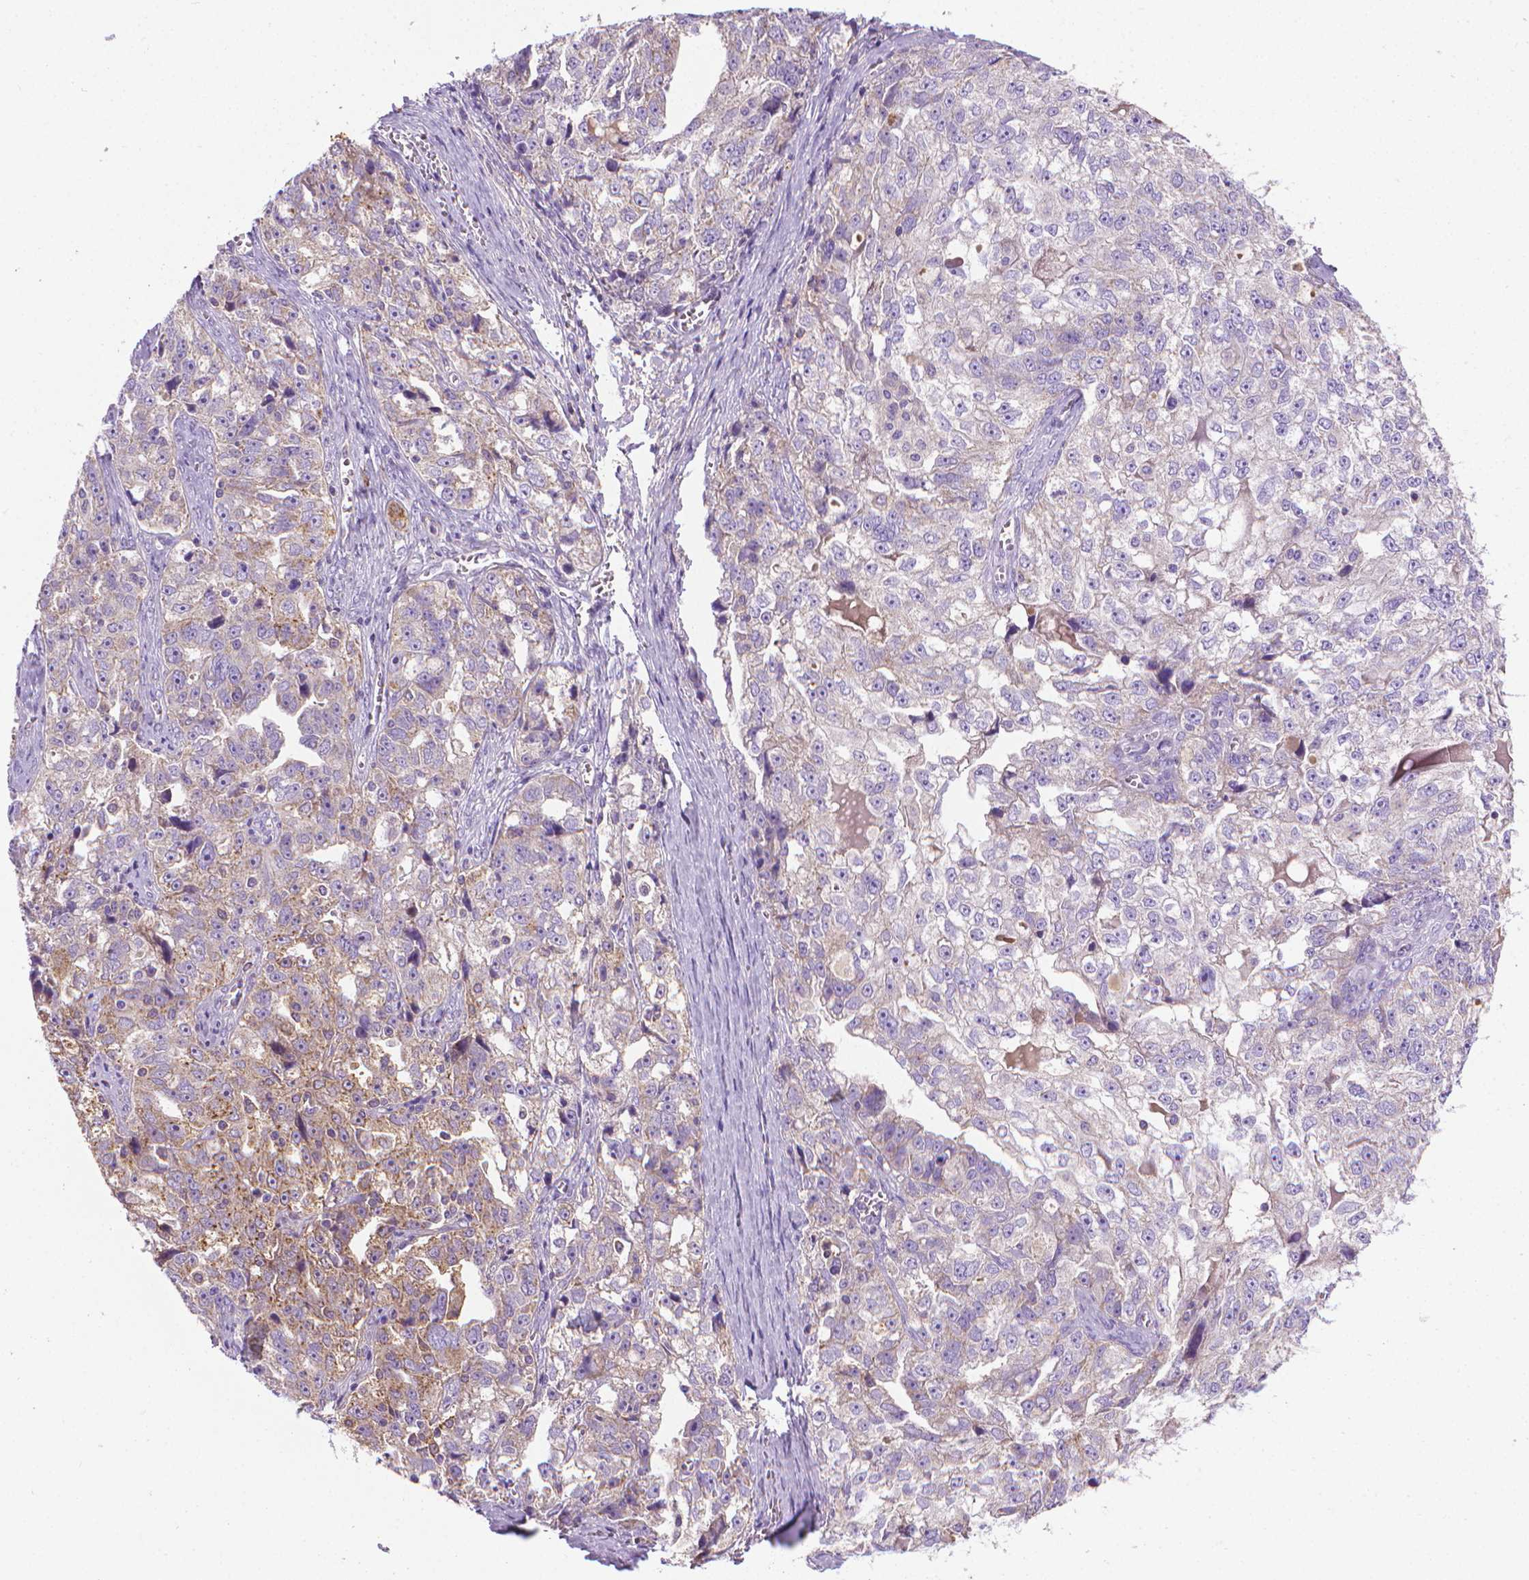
{"staining": {"intensity": "weak", "quantity": "<25%", "location": "cytoplasmic/membranous"}, "tissue": "ovarian cancer", "cell_type": "Tumor cells", "image_type": "cancer", "snomed": [{"axis": "morphology", "description": "Cystadenocarcinoma, serous, NOS"}, {"axis": "topography", "description": "Ovary"}], "caption": "Serous cystadenocarcinoma (ovarian) was stained to show a protein in brown. There is no significant staining in tumor cells.", "gene": "SLC51B", "patient": {"sex": "female", "age": 51}}